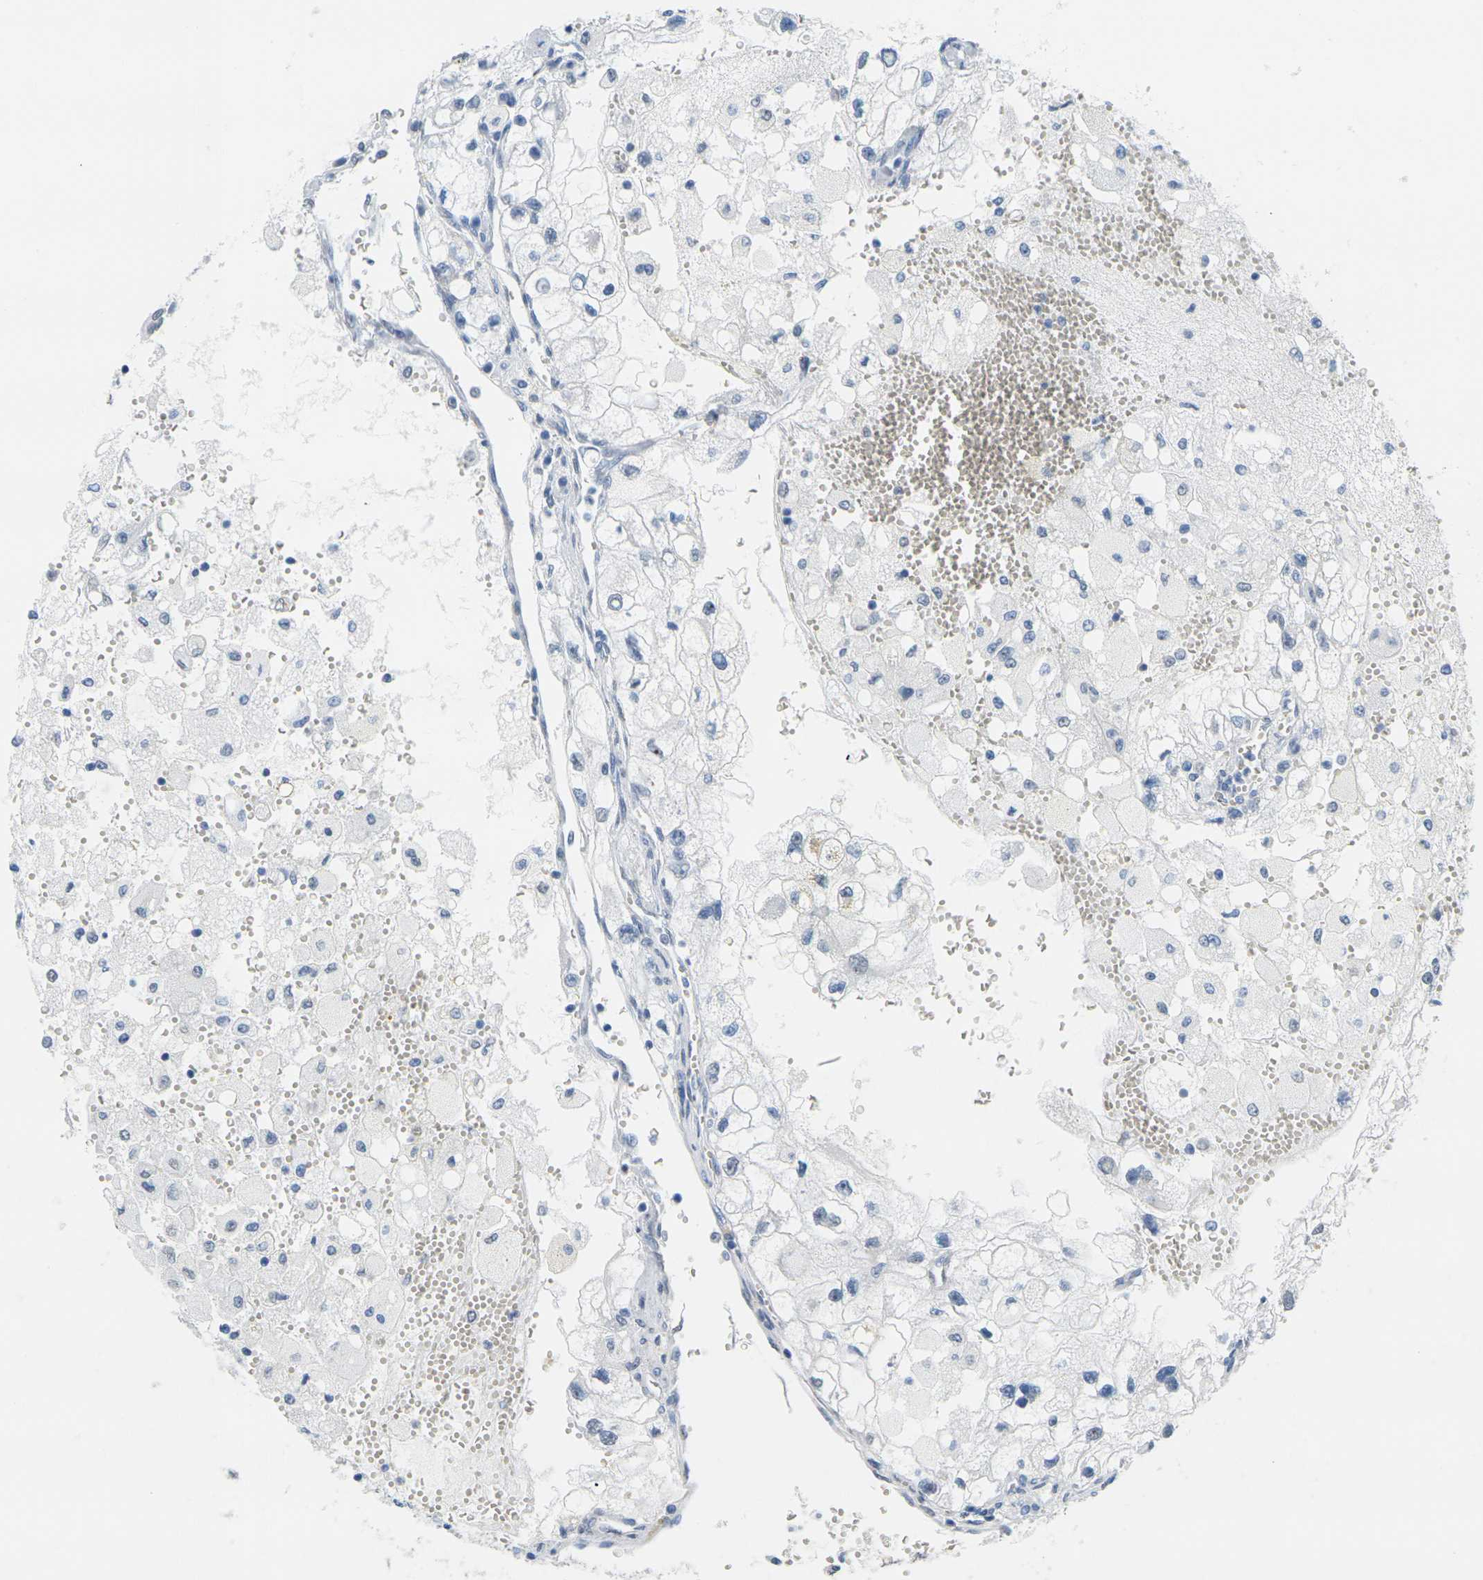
{"staining": {"intensity": "negative", "quantity": "none", "location": "none"}, "tissue": "renal cancer", "cell_type": "Tumor cells", "image_type": "cancer", "snomed": [{"axis": "morphology", "description": "Adenocarcinoma, NOS"}, {"axis": "topography", "description": "Kidney"}], "caption": "Renal cancer (adenocarcinoma) was stained to show a protein in brown. There is no significant staining in tumor cells.", "gene": "CTAG1A", "patient": {"sex": "female", "age": 70}}